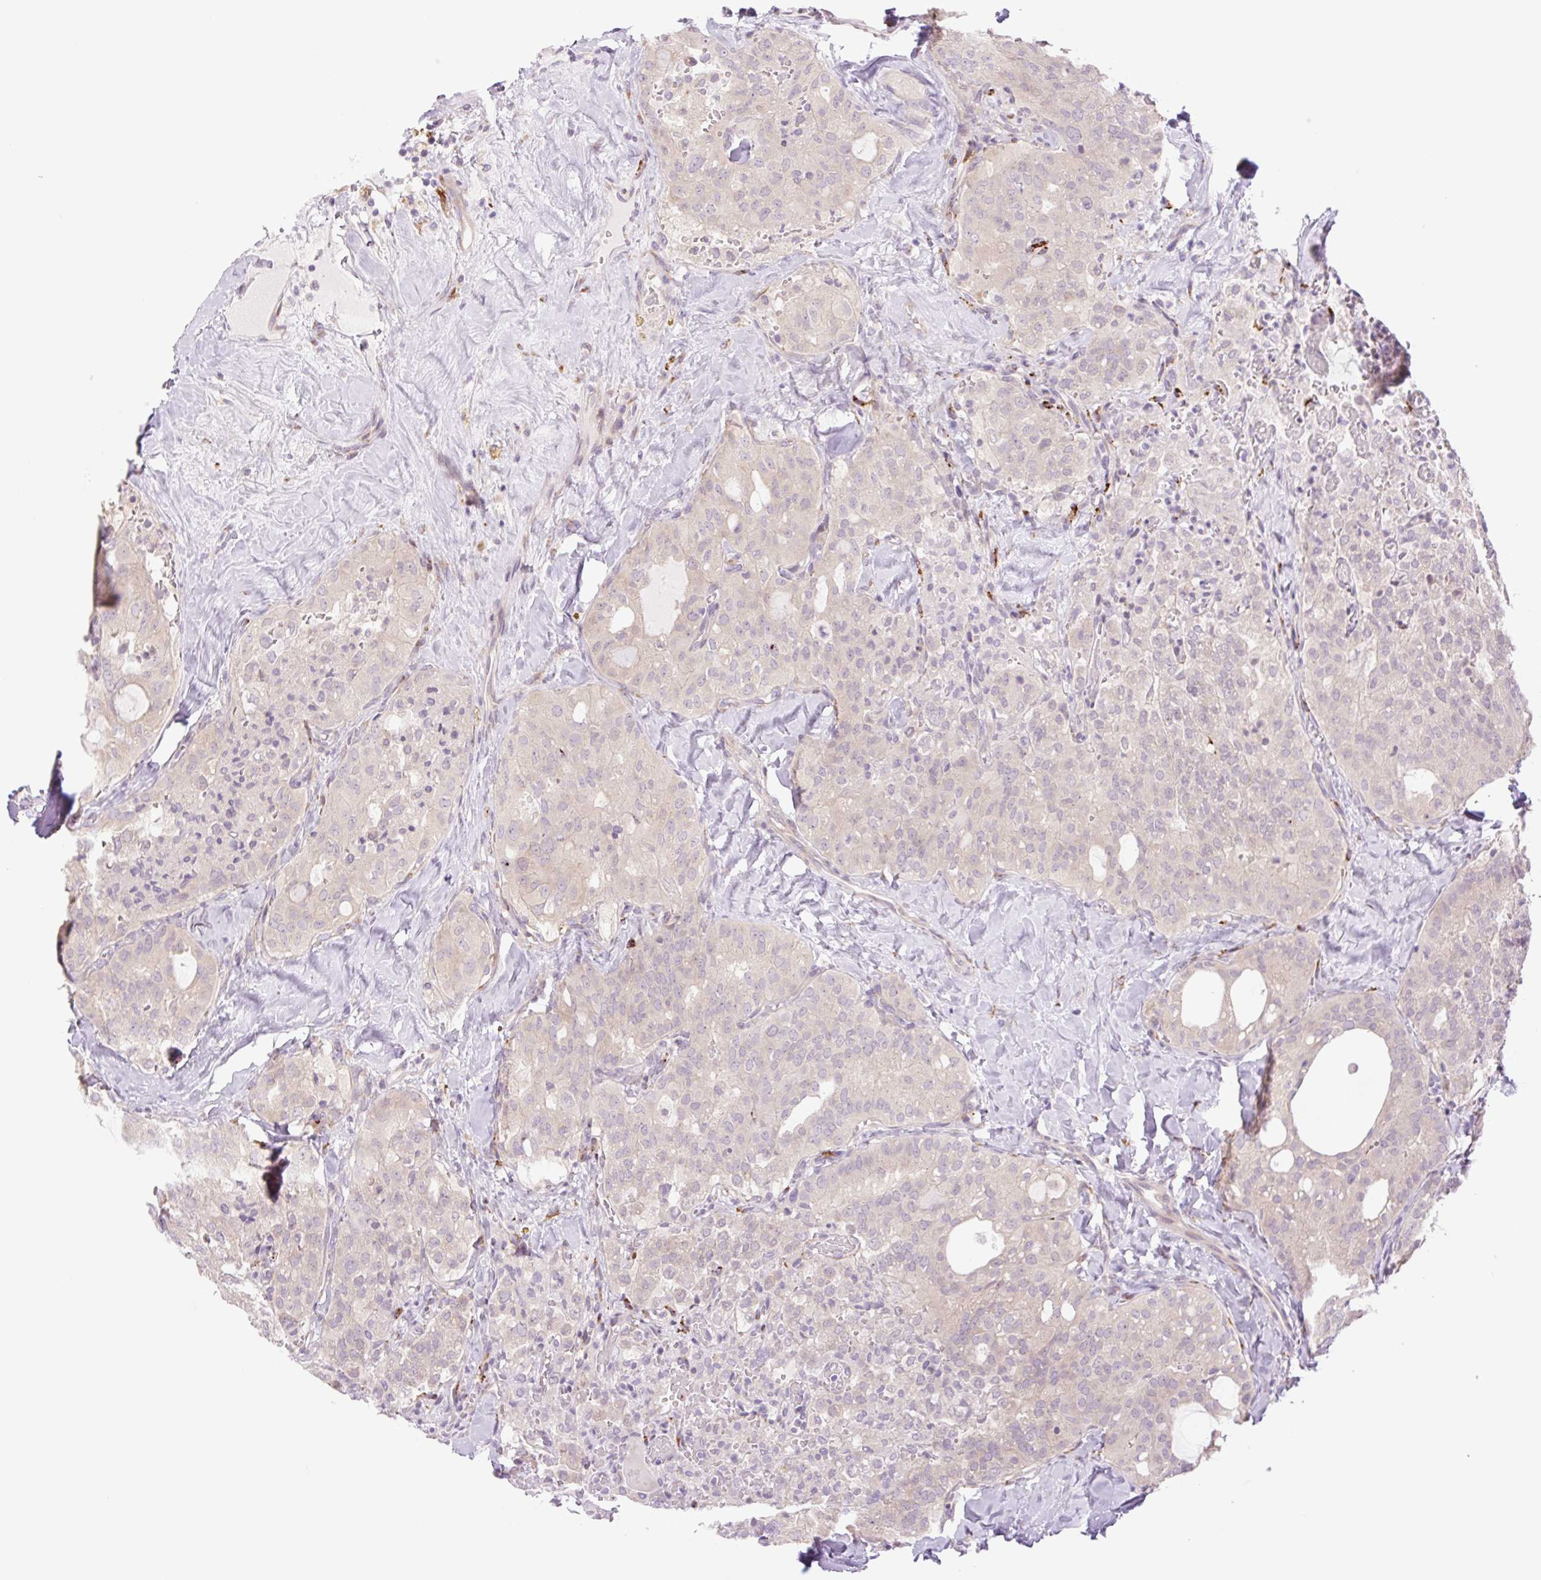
{"staining": {"intensity": "negative", "quantity": "none", "location": "none"}, "tissue": "thyroid cancer", "cell_type": "Tumor cells", "image_type": "cancer", "snomed": [{"axis": "morphology", "description": "Follicular adenoma carcinoma, NOS"}, {"axis": "topography", "description": "Thyroid gland"}], "caption": "There is no significant positivity in tumor cells of thyroid follicular adenoma carcinoma.", "gene": "COL5A1", "patient": {"sex": "male", "age": 75}}